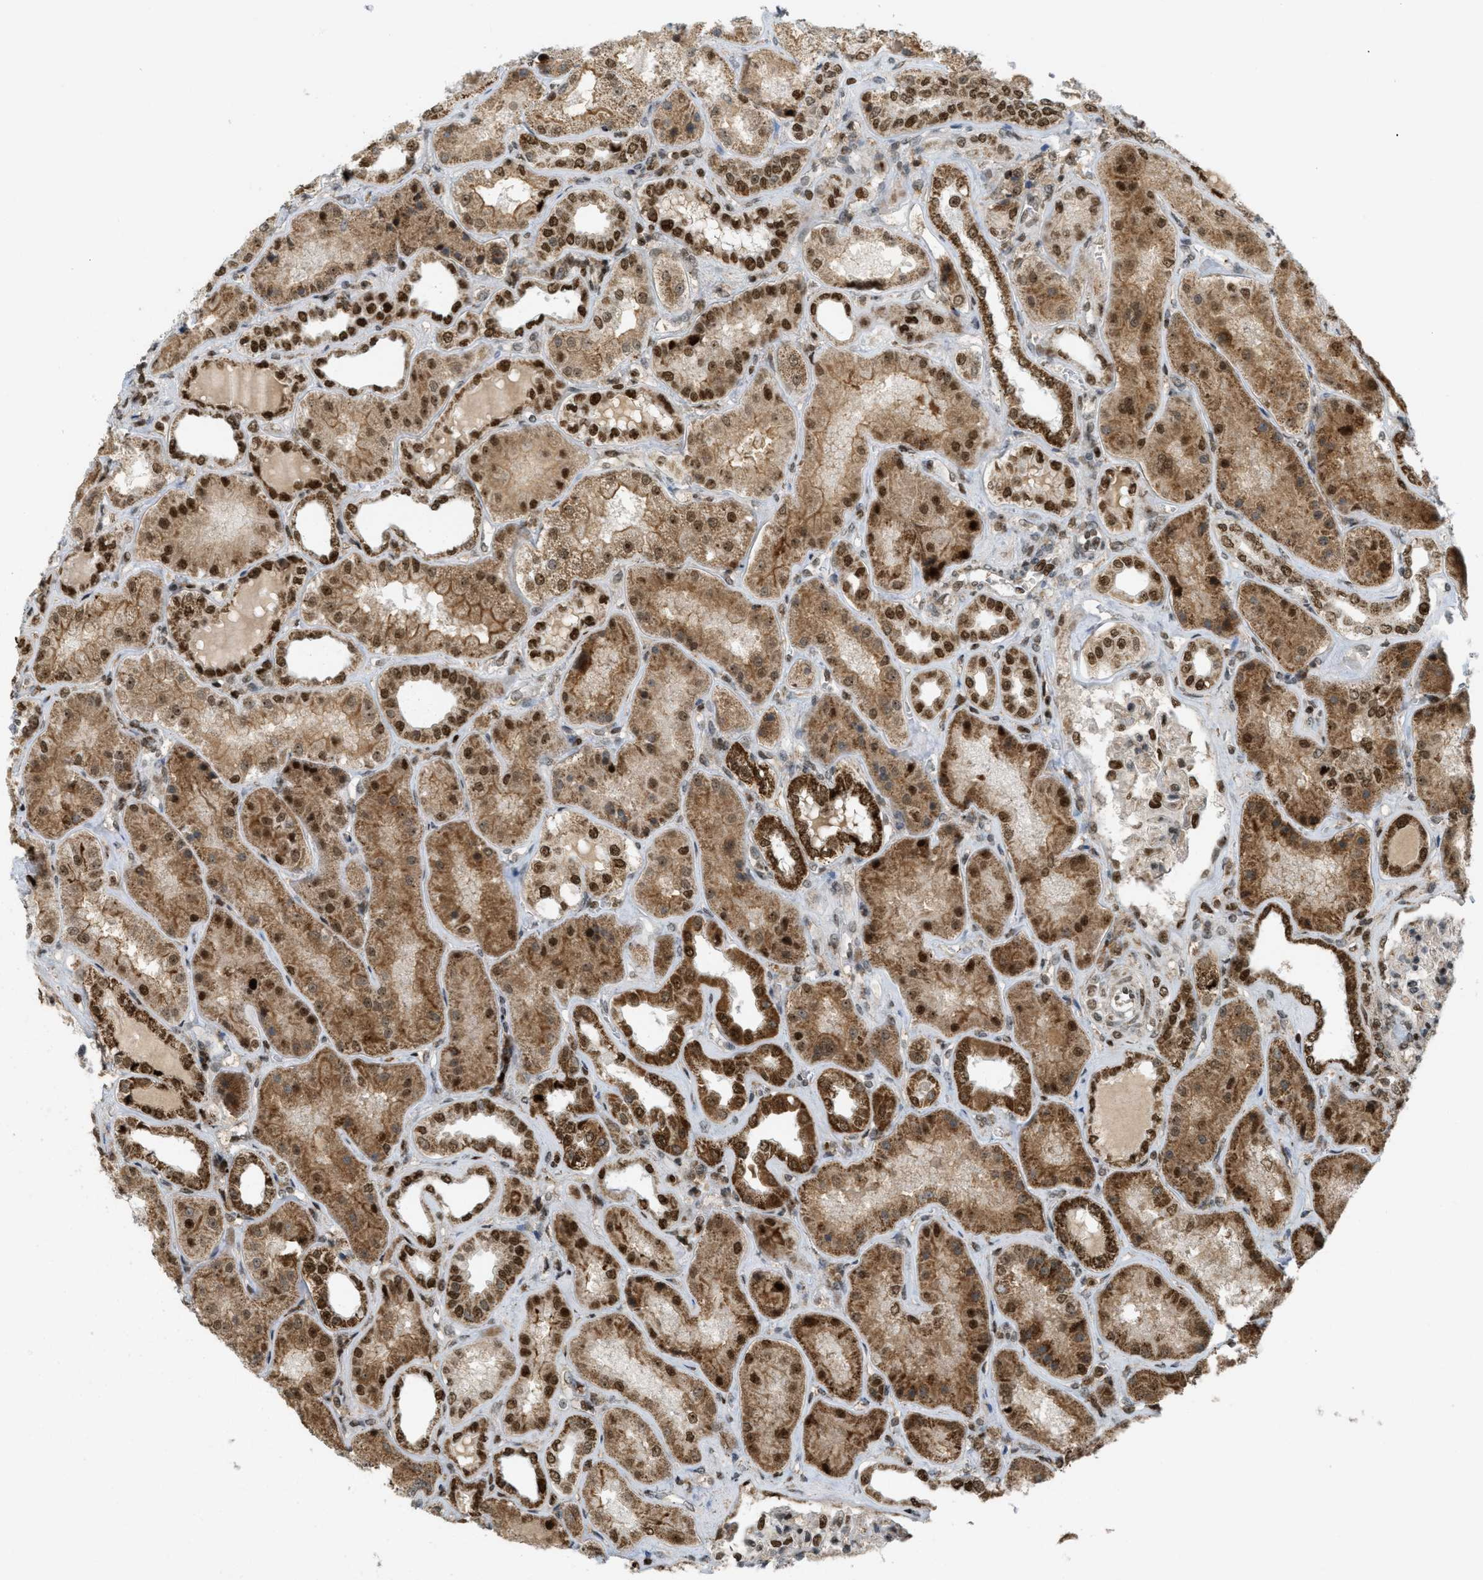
{"staining": {"intensity": "strong", "quantity": "25%-75%", "location": "cytoplasmic/membranous,nuclear"}, "tissue": "kidney", "cell_type": "Cells in glomeruli", "image_type": "normal", "snomed": [{"axis": "morphology", "description": "Normal tissue, NOS"}, {"axis": "topography", "description": "Kidney"}], "caption": "Immunohistochemical staining of benign kidney displays strong cytoplasmic/membranous,nuclear protein staining in approximately 25%-75% of cells in glomeruli. The staining was performed using DAB, with brown indicating positive protein expression. Nuclei are stained blue with hematoxylin.", "gene": "TLK1", "patient": {"sex": "female", "age": 56}}